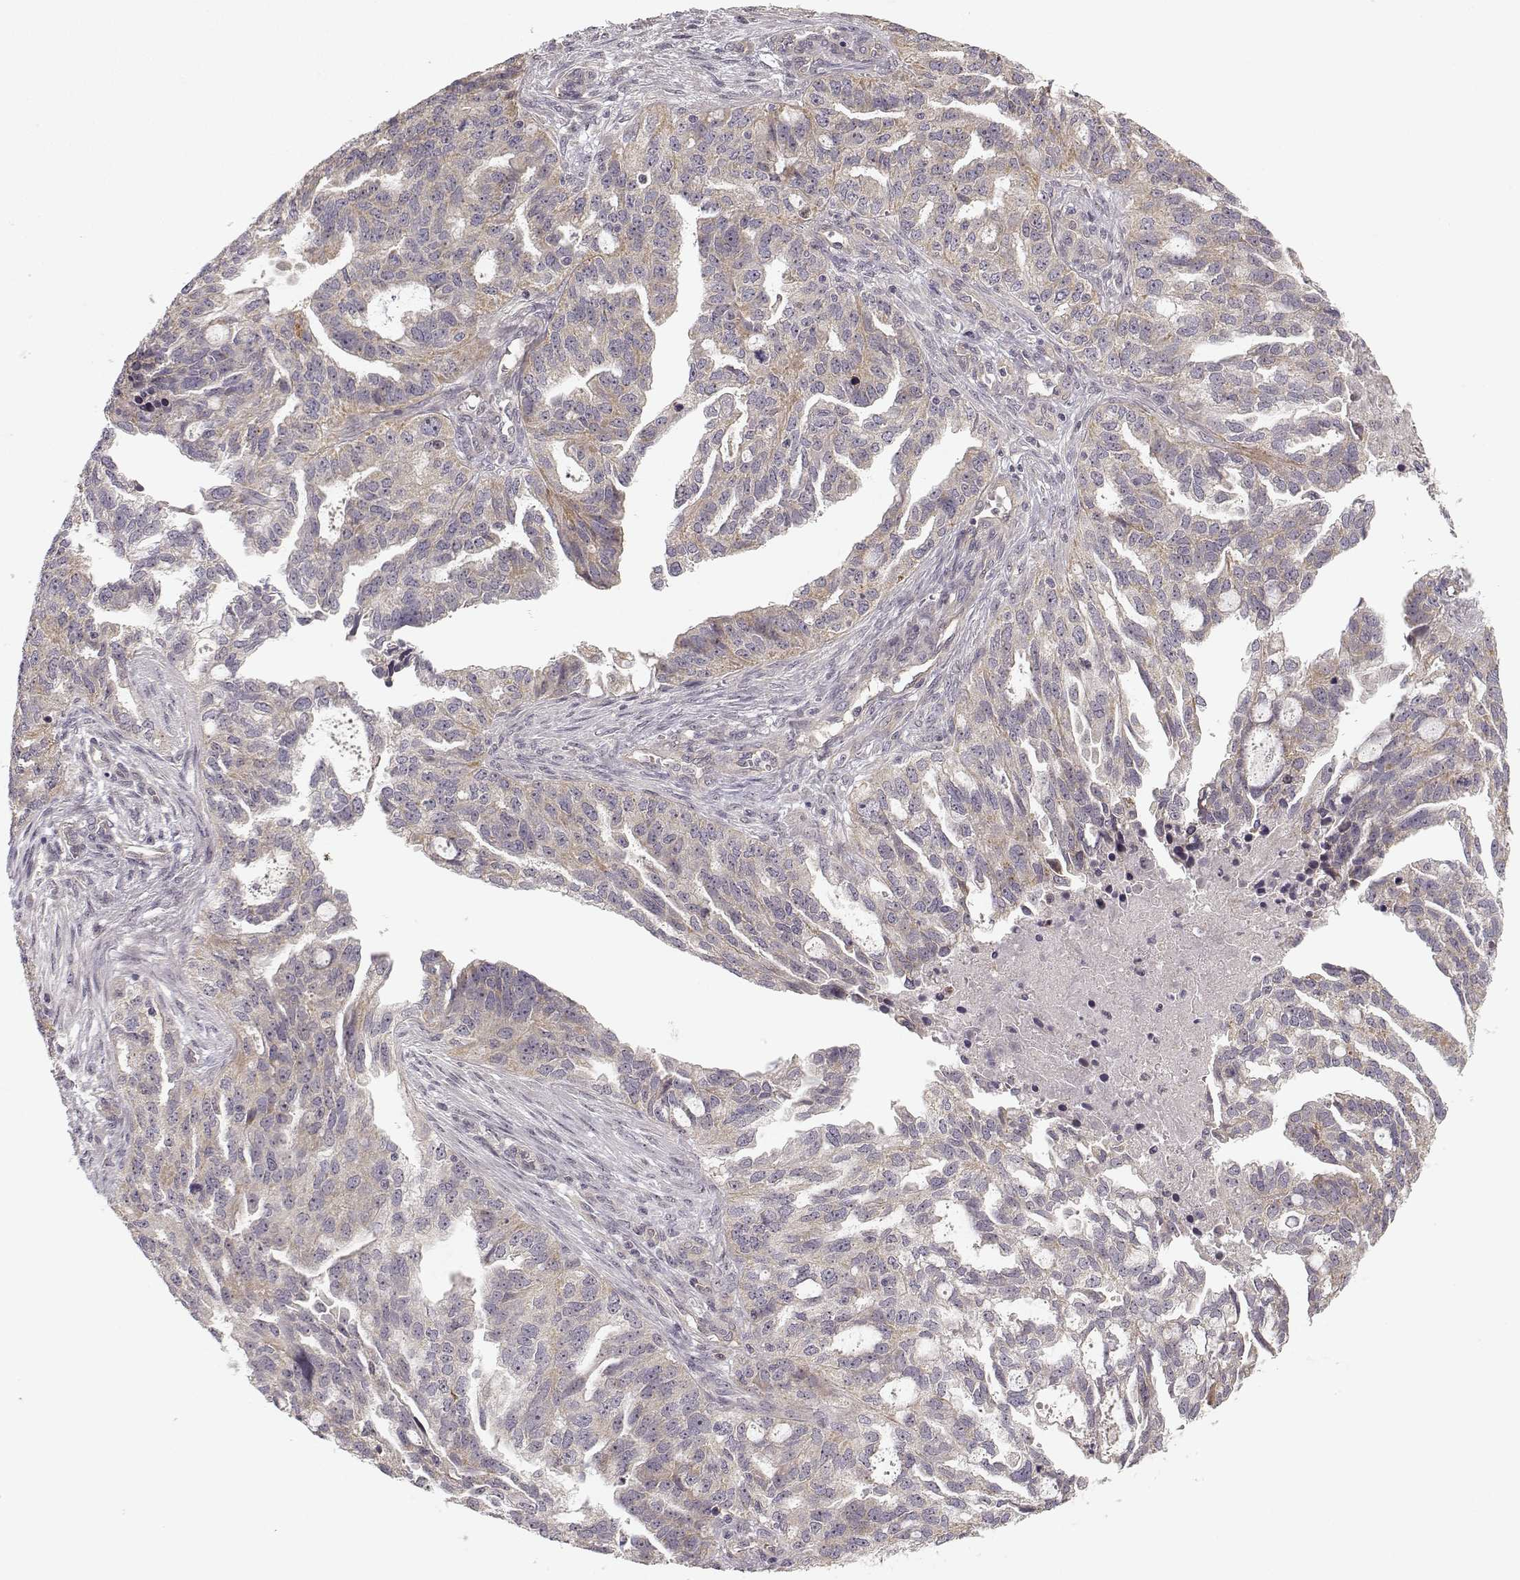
{"staining": {"intensity": "weak", "quantity": ">75%", "location": "cytoplasmic/membranous"}, "tissue": "ovarian cancer", "cell_type": "Tumor cells", "image_type": "cancer", "snomed": [{"axis": "morphology", "description": "Cystadenocarcinoma, serous, NOS"}, {"axis": "topography", "description": "Ovary"}], "caption": "There is low levels of weak cytoplasmic/membranous staining in tumor cells of serous cystadenocarcinoma (ovarian), as demonstrated by immunohistochemical staining (brown color).", "gene": "MED12L", "patient": {"sex": "female", "age": 51}}